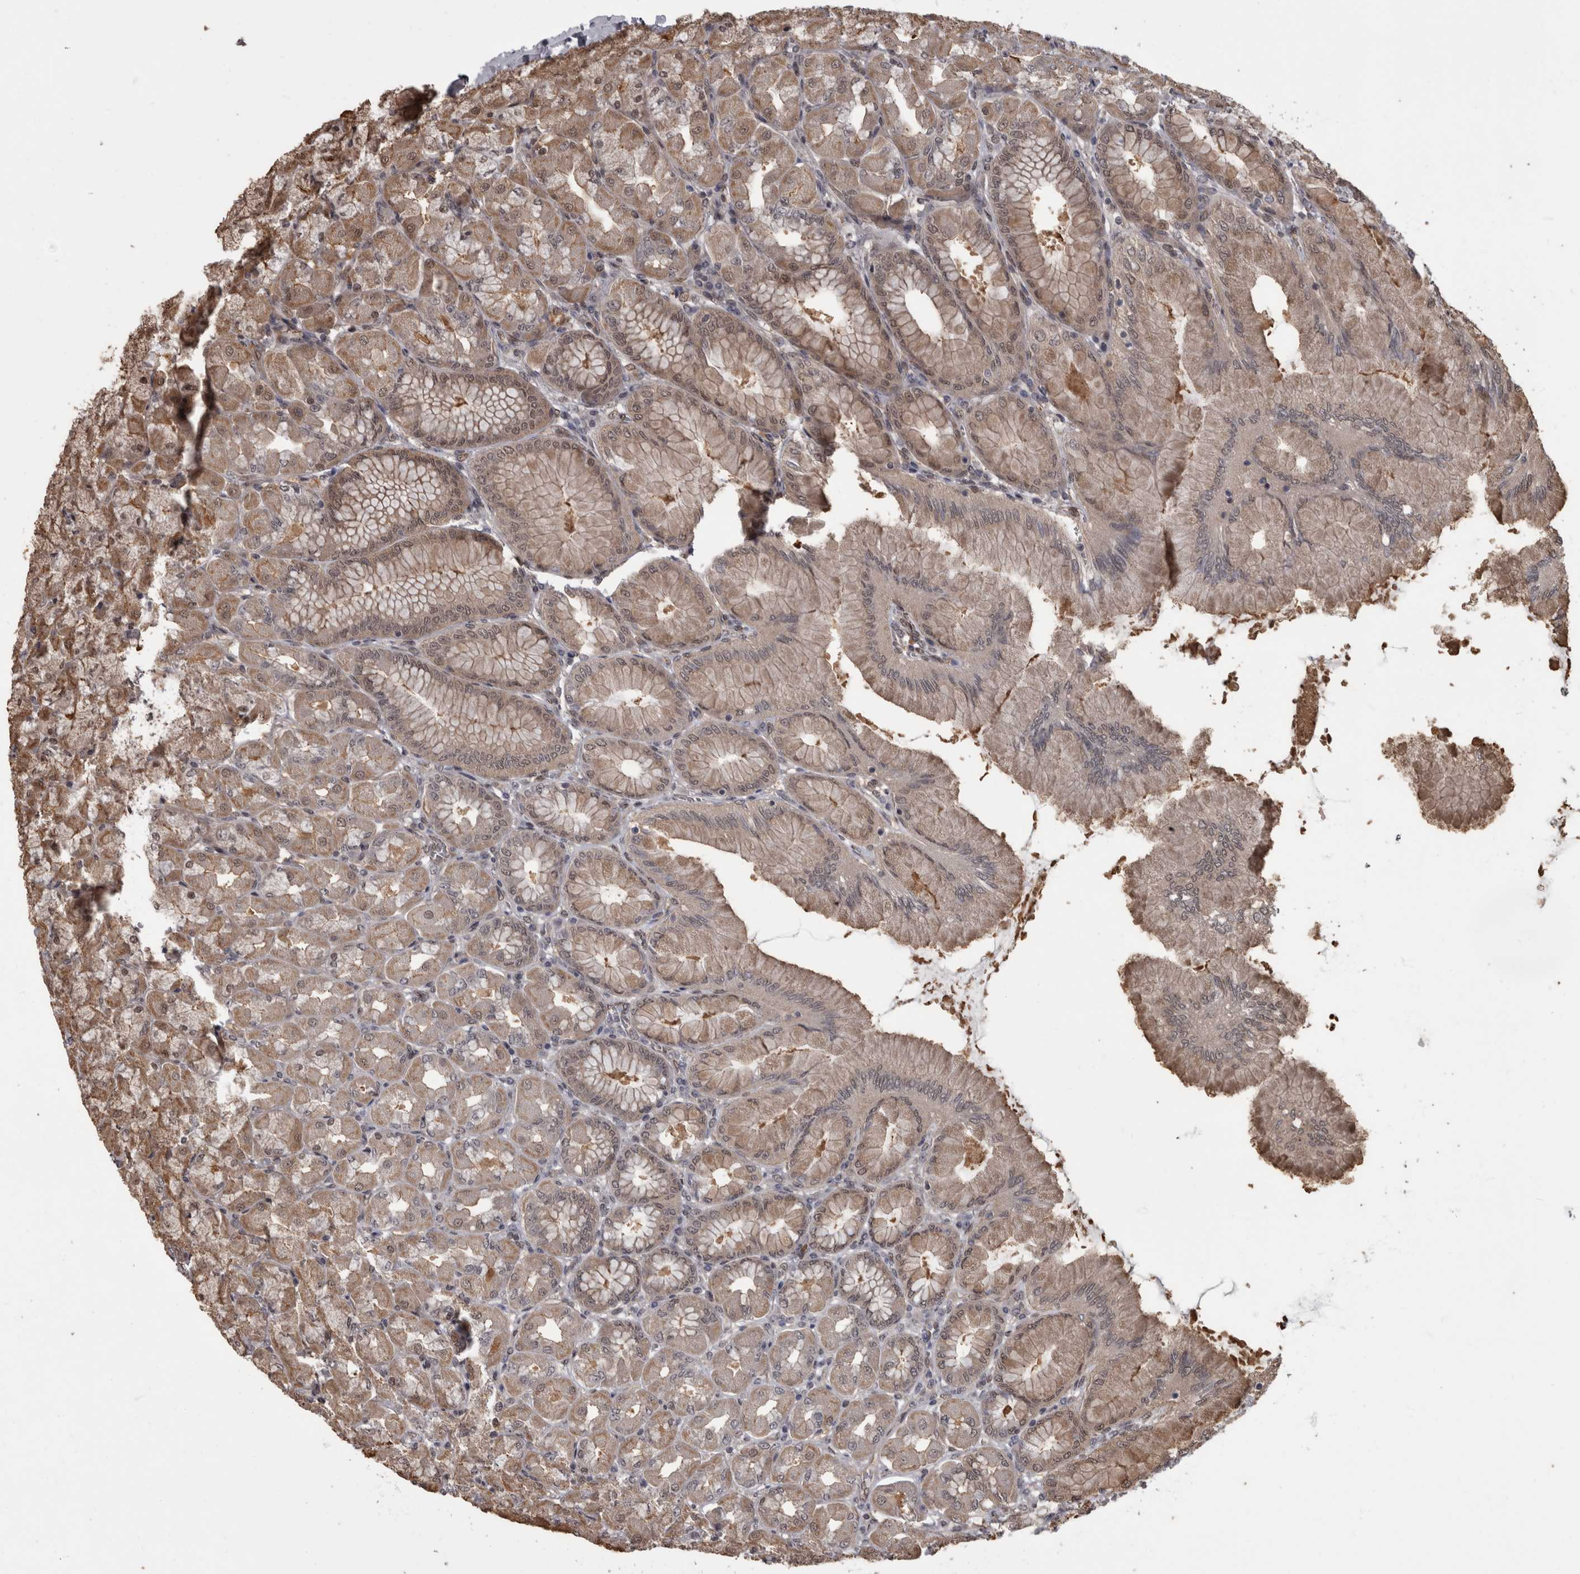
{"staining": {"intensity": "moderate", "quantity": "25%-75%", "location": "cytoplasmic/membranous,nuclear"}, "tissue": "stomach", "cell_type": "Glandular cells", "image_type": "normal", "snomed": [{"axis": "morphology", "description": "Normal tissue, NOS"}, {"axis": "topography", "description": "Stomach, upper"}], "caption": "High-magnification brightfield microscopy of normal stomach stained with DAB (brown) and counterstained with hematoxylin (blue). glandular cells exhibit moderate cytoplasmic/membranous,nuclear positivity is seen in about25%-75% of cells.", "gene": "AKT3", "patient": {"sex": "female", "age": 56}}